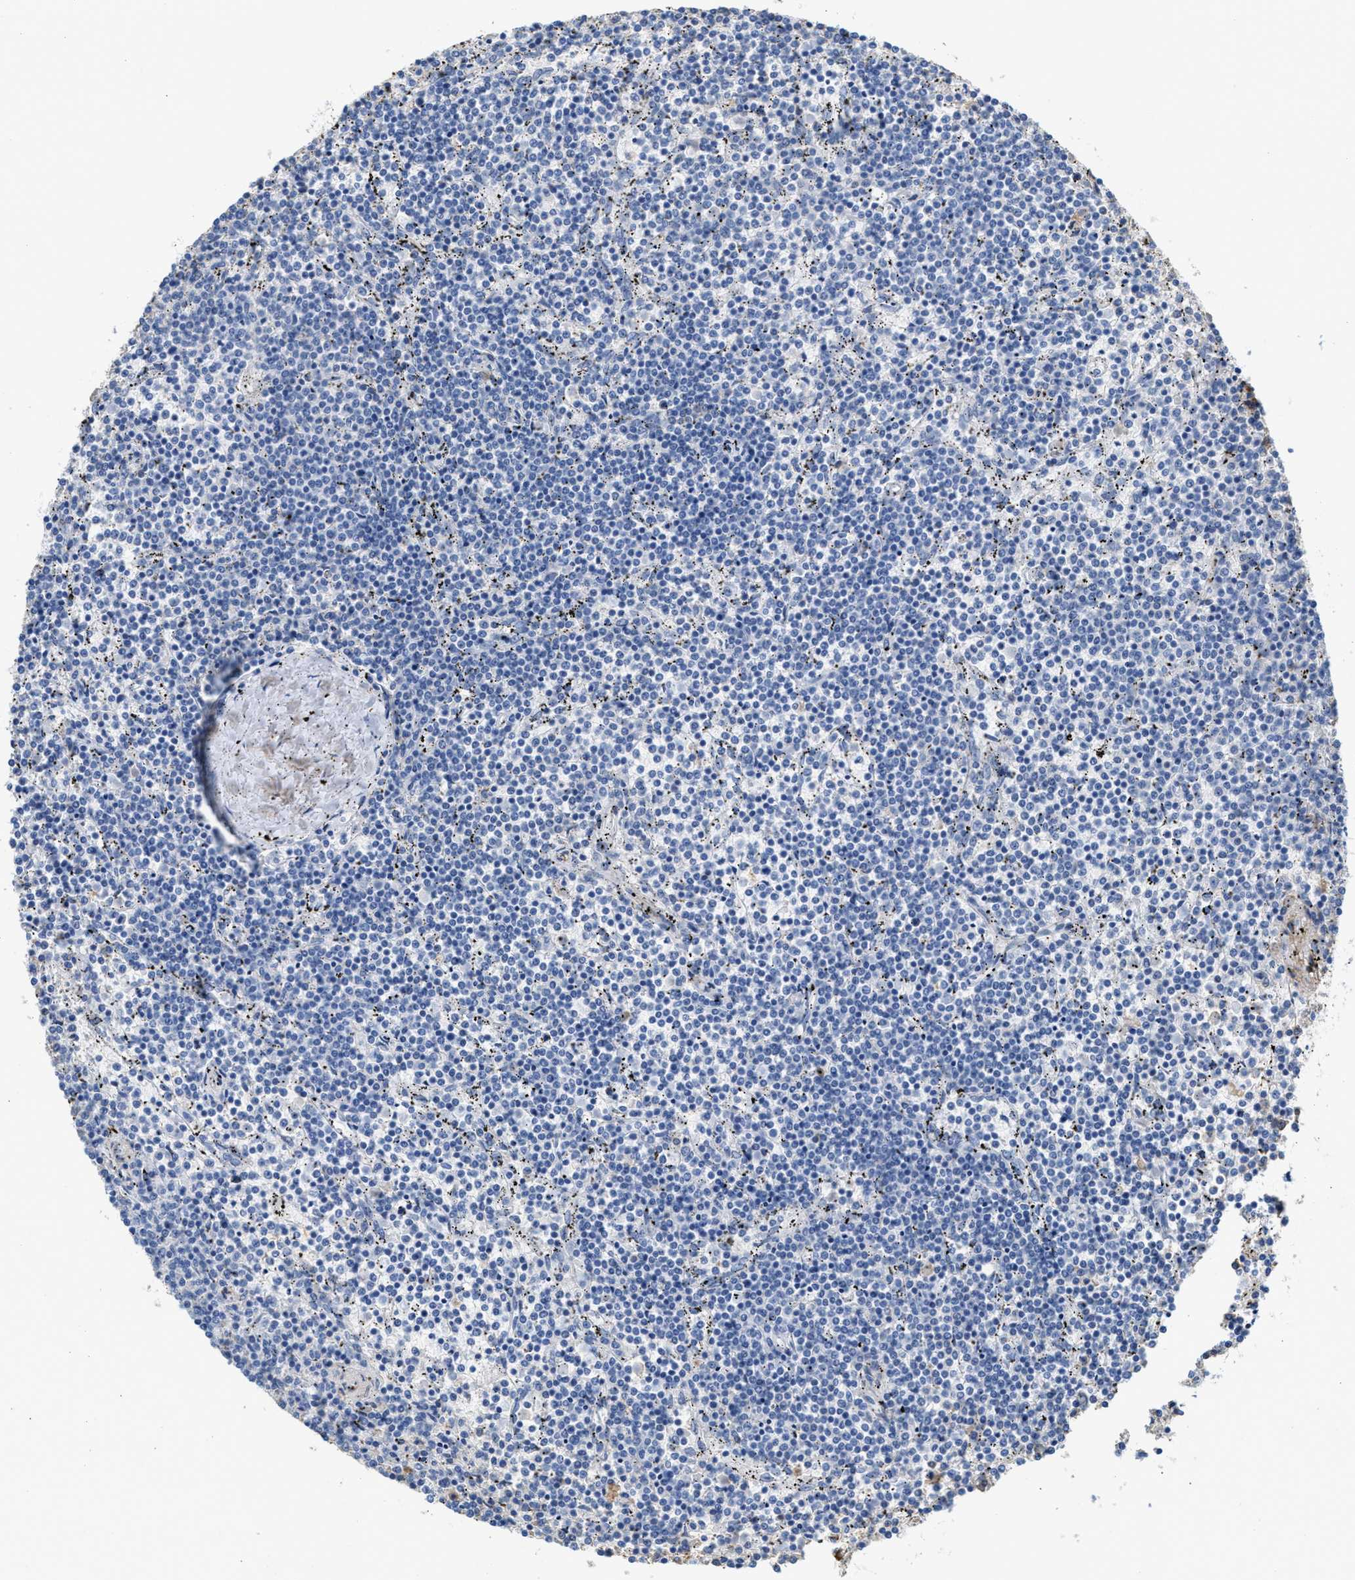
{"staining": {"intensity": "negative", "quantity": "none", "location": "none"}, "tissue": "lymphoma", "cell_type": "Tumor cells", "image_type": "cancer", "snomed": [{"axis": "morphology", "description": "Malignant lymphoma, non-Hodgkin's type, Low grade"}, {"axis": "topography", "description": "Spleen"}], "caption": "An image of human lymphoma is negative for staining in tumor cells.", "gene": "TNR", "patient": {"sex": "female", "age": 50}}